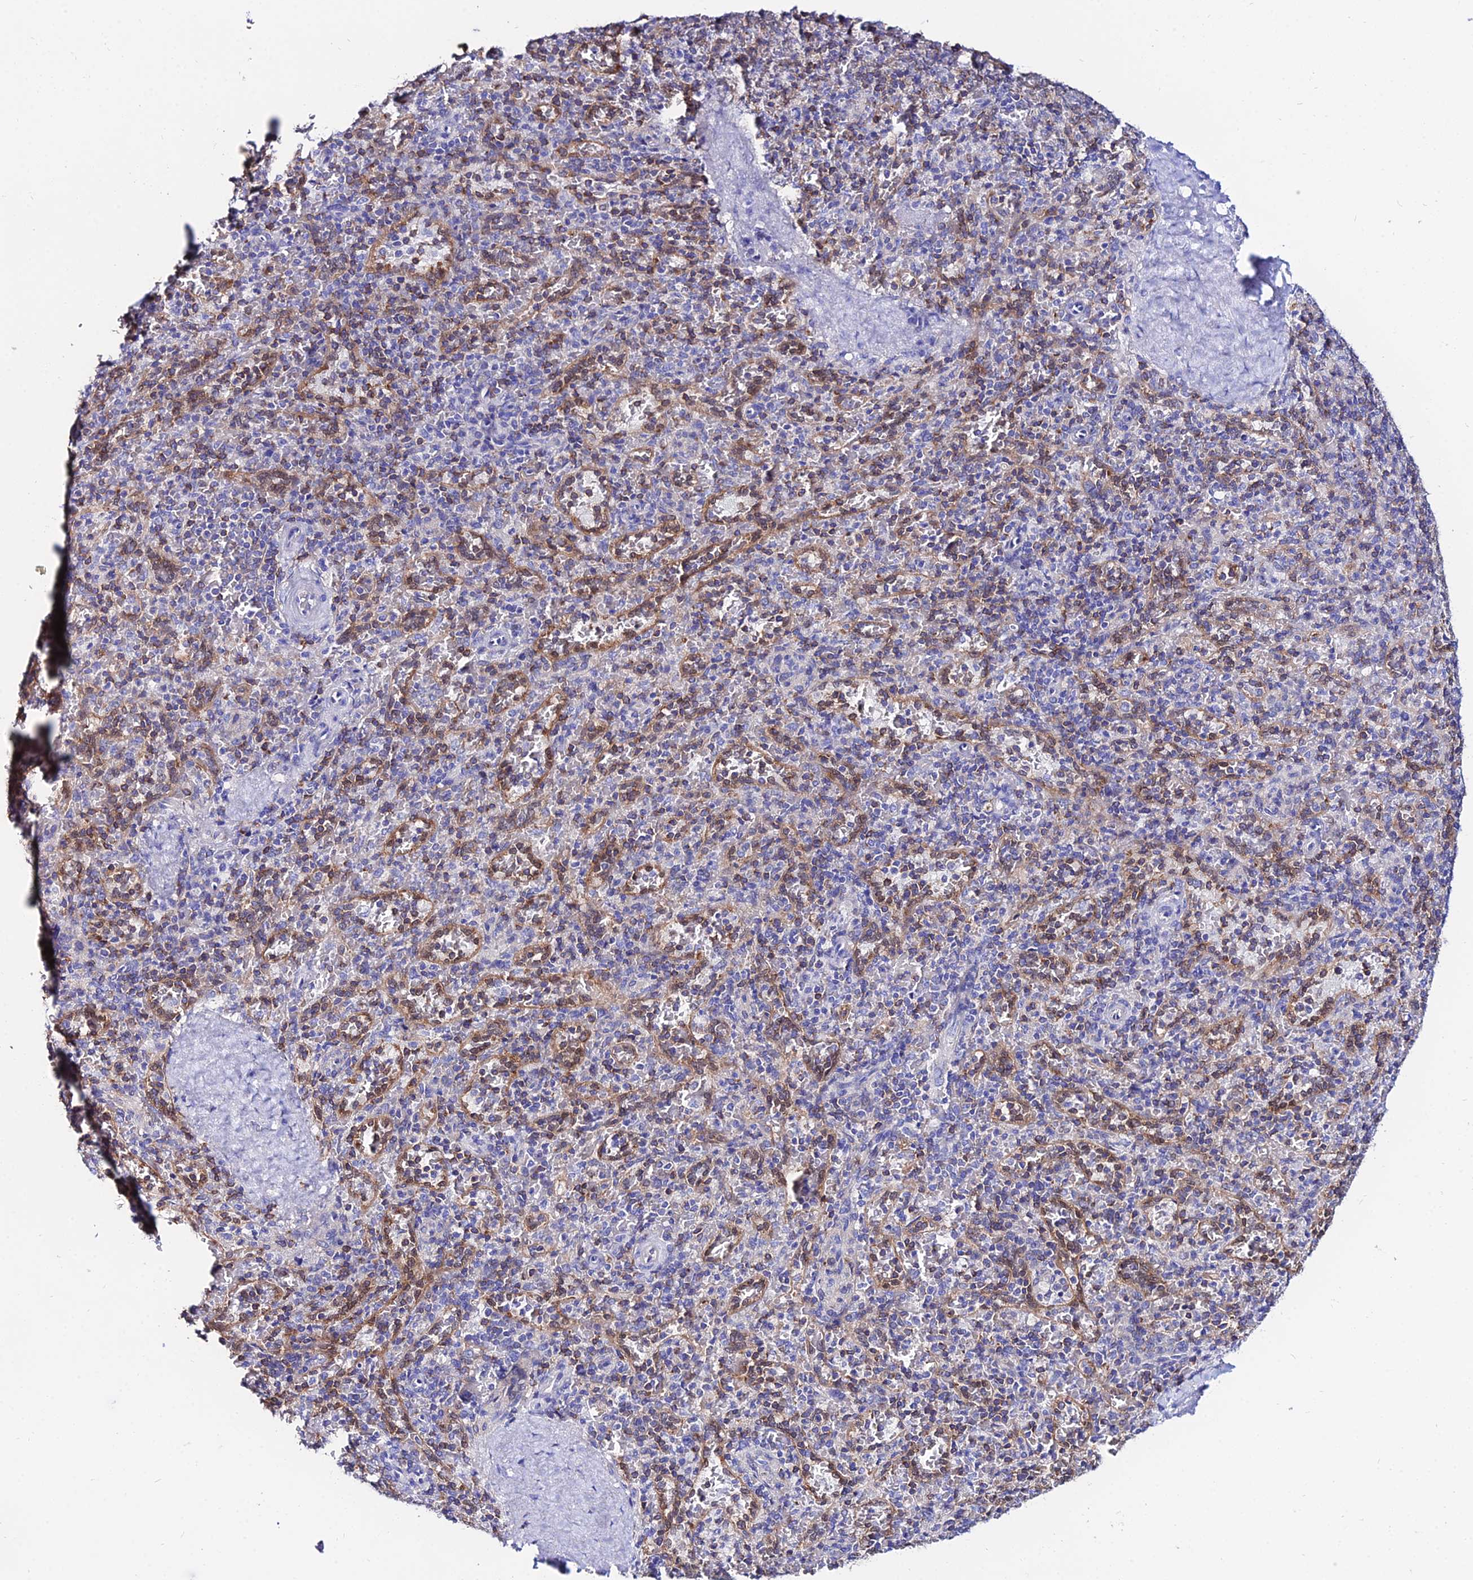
{"staining": {"intensity": "moderate", "quantity": "<25%", "location": "cytoplasmic/membranous"}, "tissue": "spleen", "cell_type": "Cells in red pulp", "image_type": "normal", "snomed": [{"axis": "morphology", "description": "Normal tissue, NOS"}, {"axis": "topography", "description": "Spleen"}], "caption": "Cells in red pulp show moderate cytoplasmic/membranous expression in approximately <25% of cells in unremarkable spleen. Immunohistochemistry (ihc) stains the protein of interest in brown and the nuclei are stained blue.", "gene": "S100A16", "patient": {"sex": "male", "age": 82}}